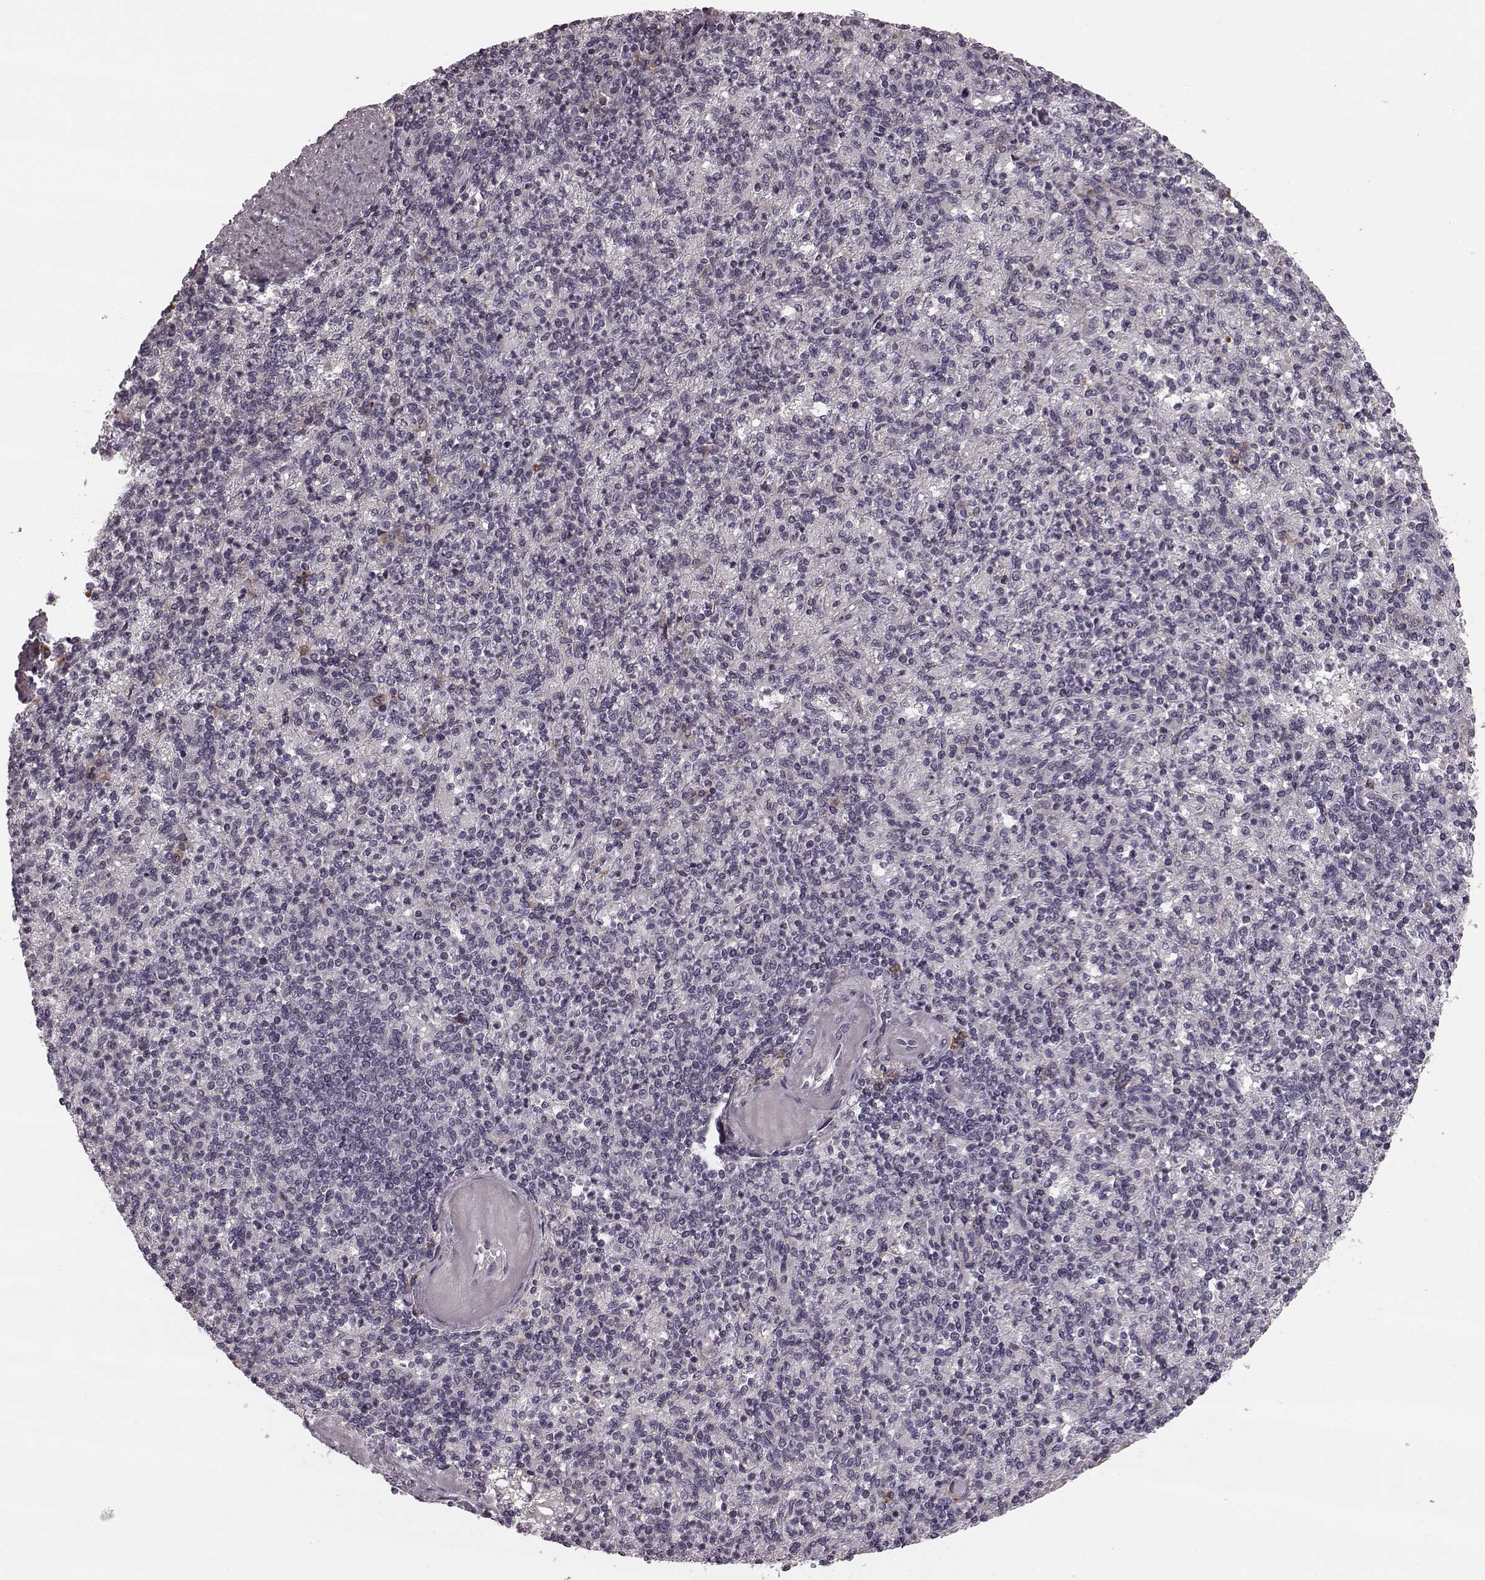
{"staining": {"intensity": "negative", "quantity": "none", "location": "none"}, "tissue": "spleen", "cell_type": "Cells in red pulp", "image_type": "normal", "snomed": [{"axis": "morphology", "description": "Normal tissue, NOS"}, {"axis": "topography", "description": "Spleen"}], "caption": "An image of spleen stained for a protein displays no brown staining in cells in red pulp. Nuclei are stained in blue.", "gene": "FAM234B", "patient": {"sex": "female", "age": 74}}